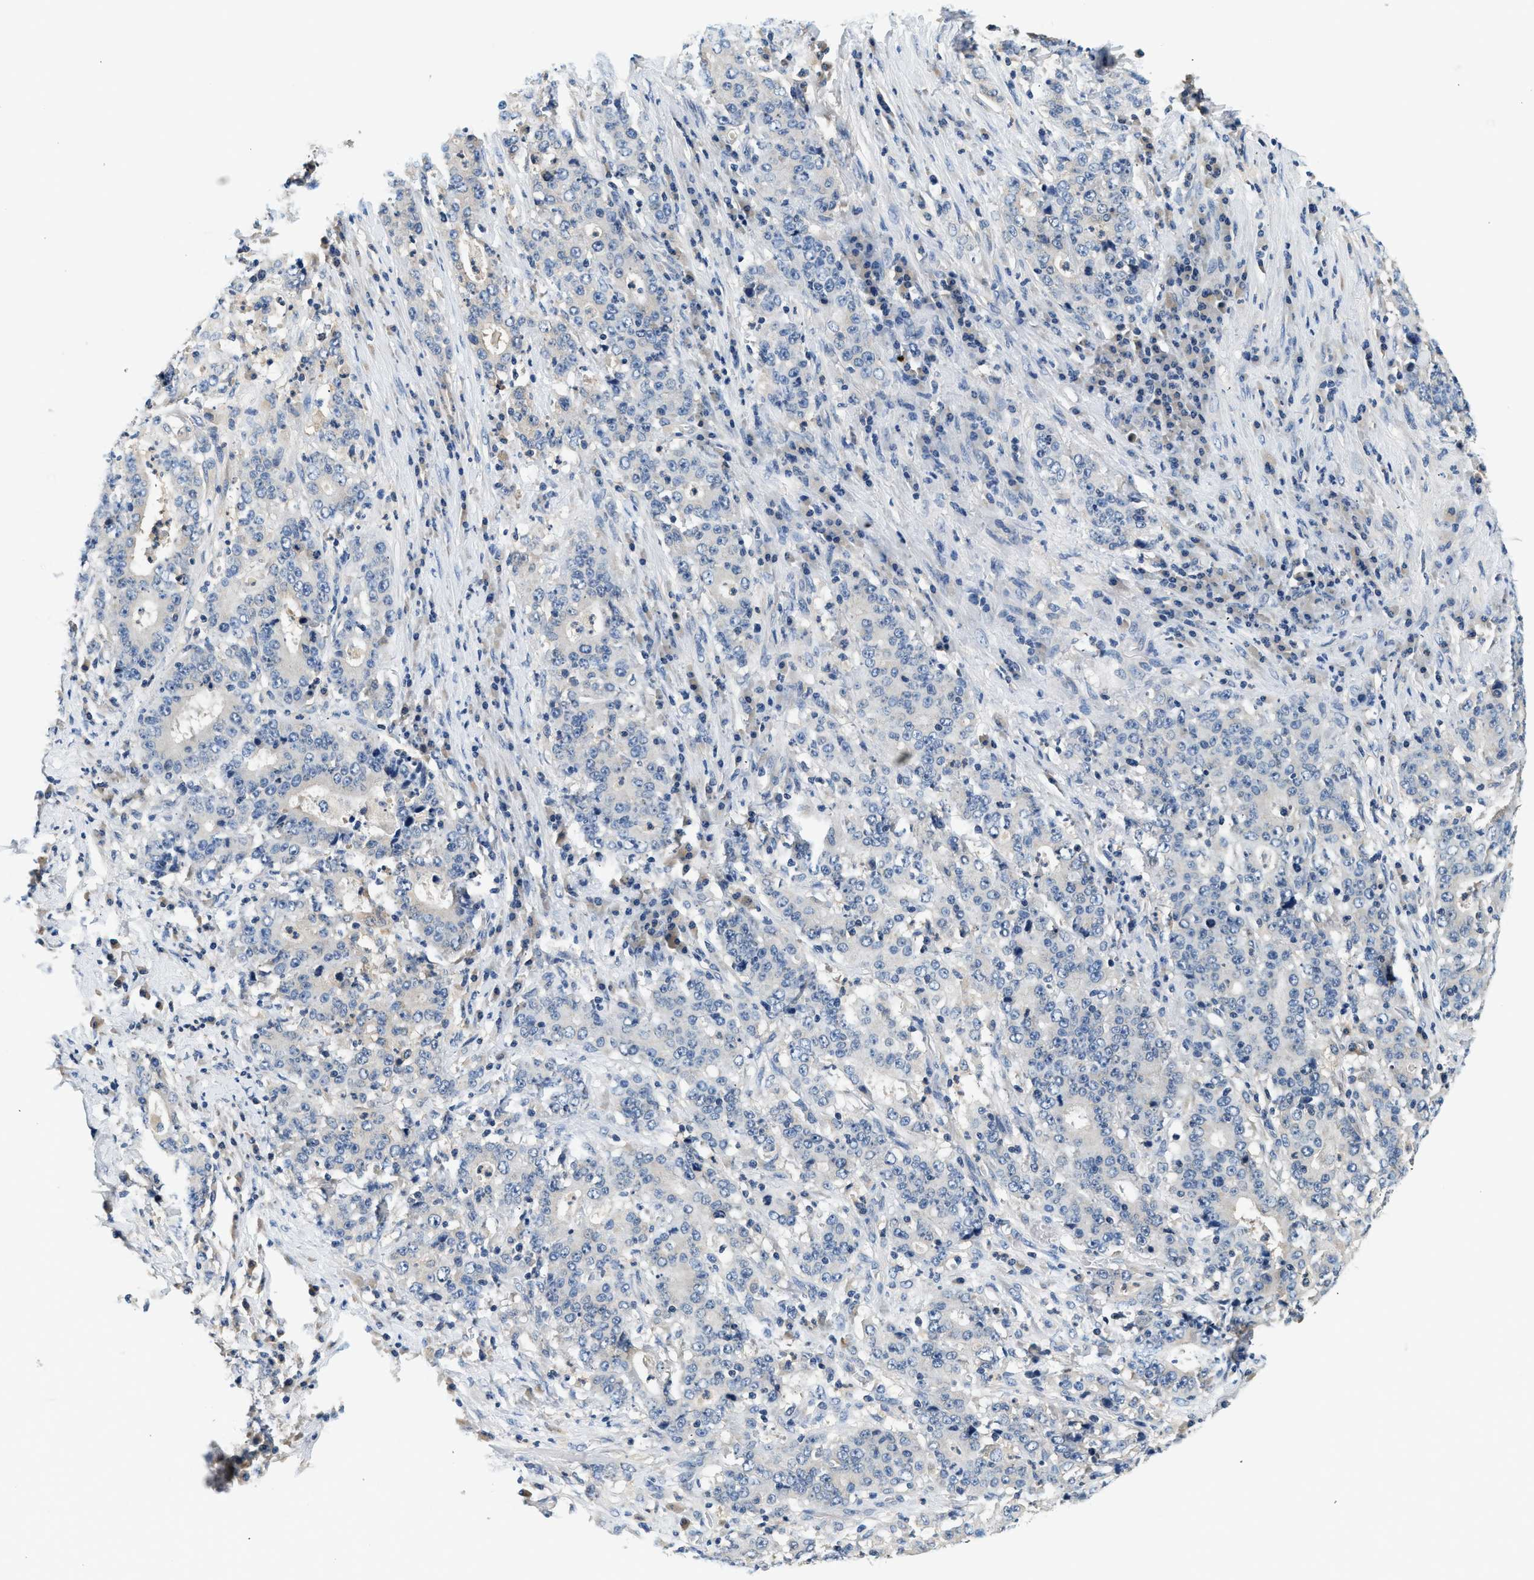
{"staining": {"intensity": "negative", "quantity": "none", "location": "none"}, "tissue": "stomach cancer", "cell_type": "Tumor cells", "image_type": "cancer", "snomed": [{"axis": "morphology", "description": "Normal tissue, NOS"}, {"axis": "morphology", "description": "Adenocarcinoma, NOS"}, {"axis": "topography", "description": "Stomach, upper"}, {"axis": "topography", "description": "Stomach"}], "caption": "DAB immunohistochemical staining of human stomach cancer reveals no significant staining in tumor cells. (Brightfield microscopy of DAB (3,3'-diaminobenzidine) immunohistochemistry (IHC) at high magnification).", "gene": "SLC35E1", "patient": {"sex": "male", "age": 59}}